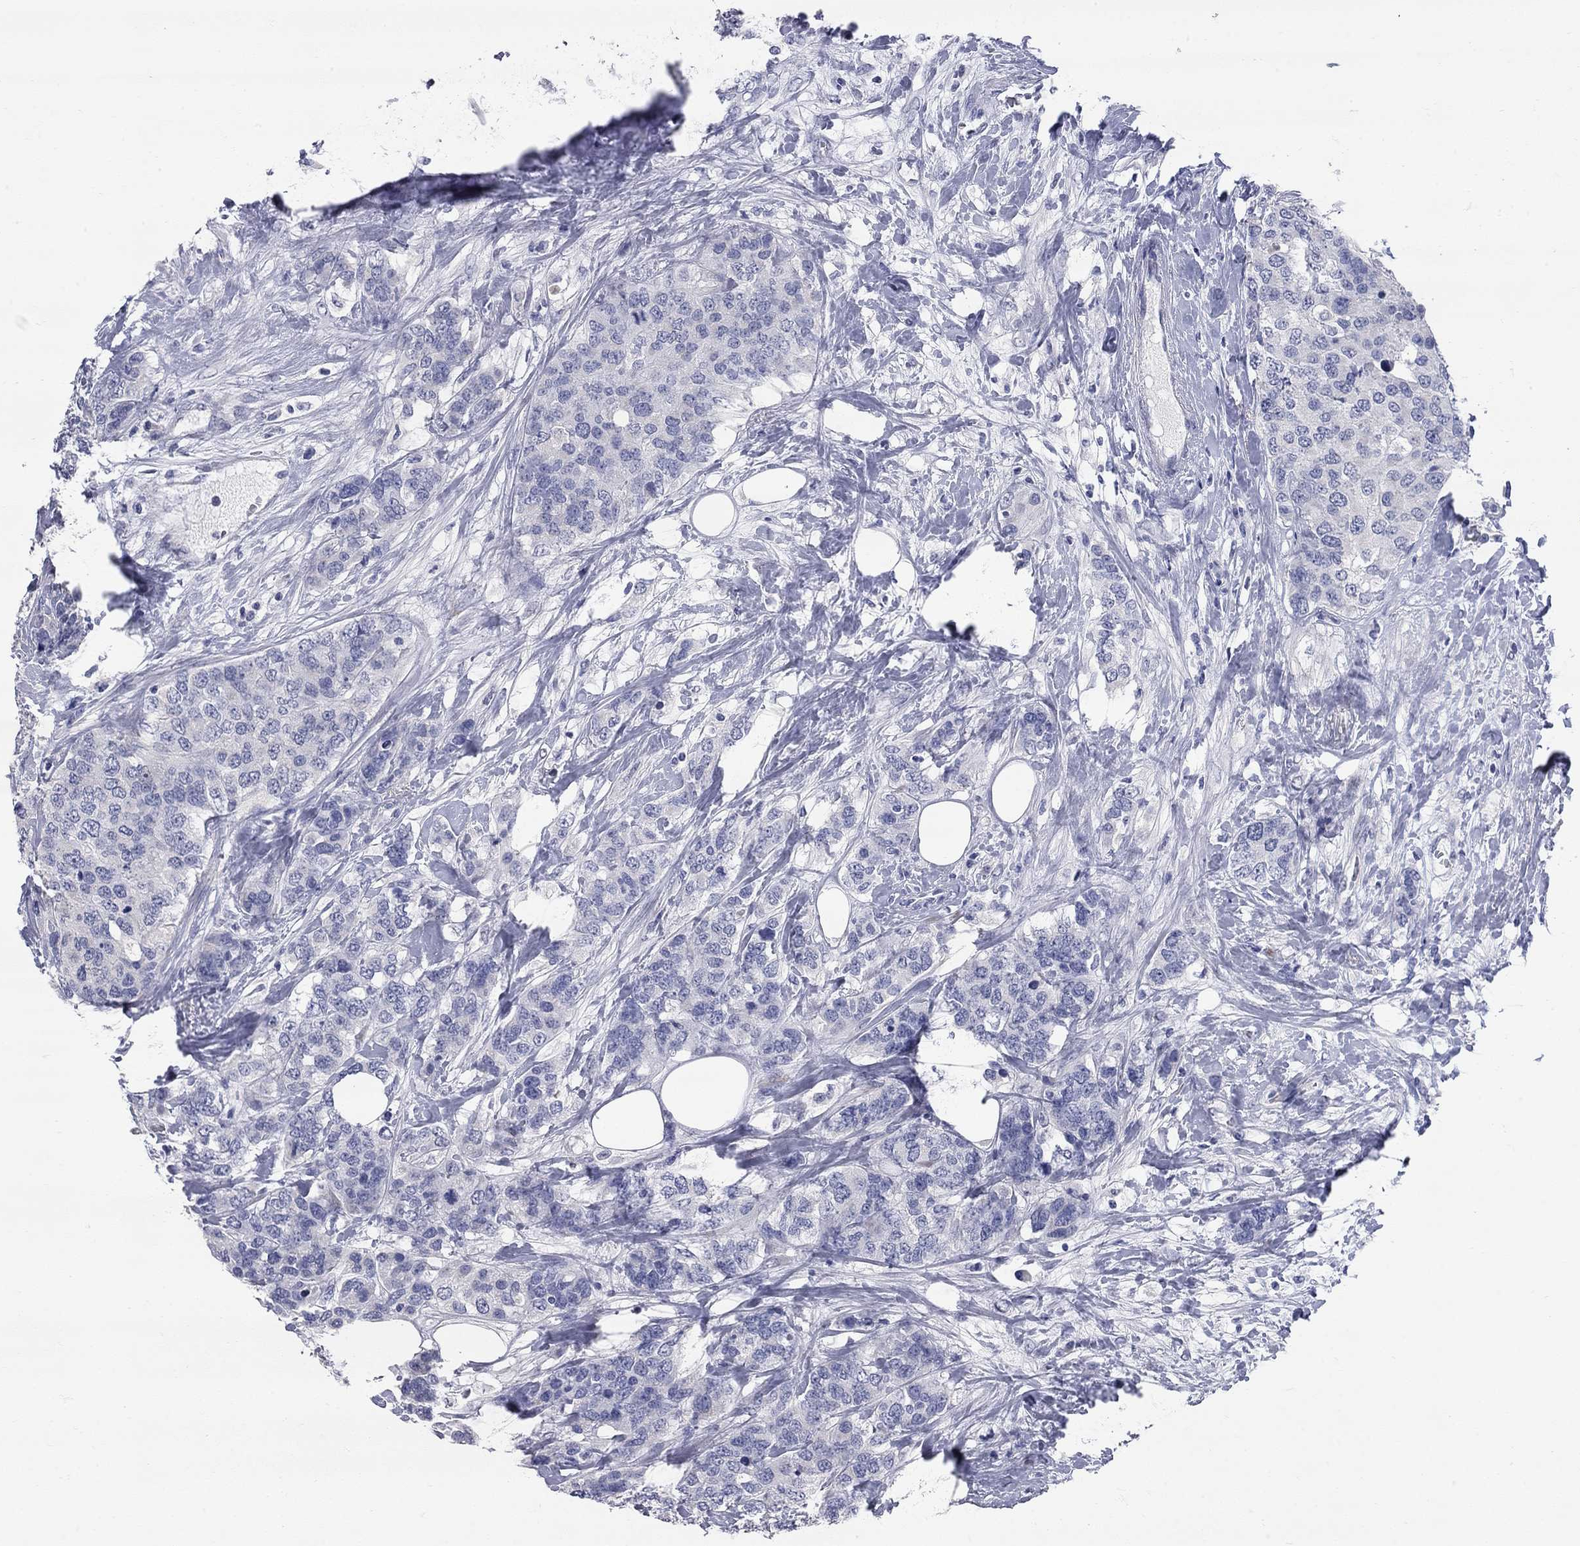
{"staining": {"intensity": "negative", "quantity": "none", "location": "none"}, "tissue": "breast cancer", "cell_type": "Tumor cells", "image_type": "cancer", "snomed": [{"axis": "morphology", "description": "Lobular carcinoma"}, {"axis": "topography", "description": "Breast"}], "caption": "High magnification brightfield microscopy of breast cancer (lobular carcinoma) stained with DAB (3,3'-diaminobenzidine) (brown) and counterstained with hematoxylin (blue): tumor cells show no significant staining.", "gene": "SYT12", "patient": {"sex": "female", "age": 59}}